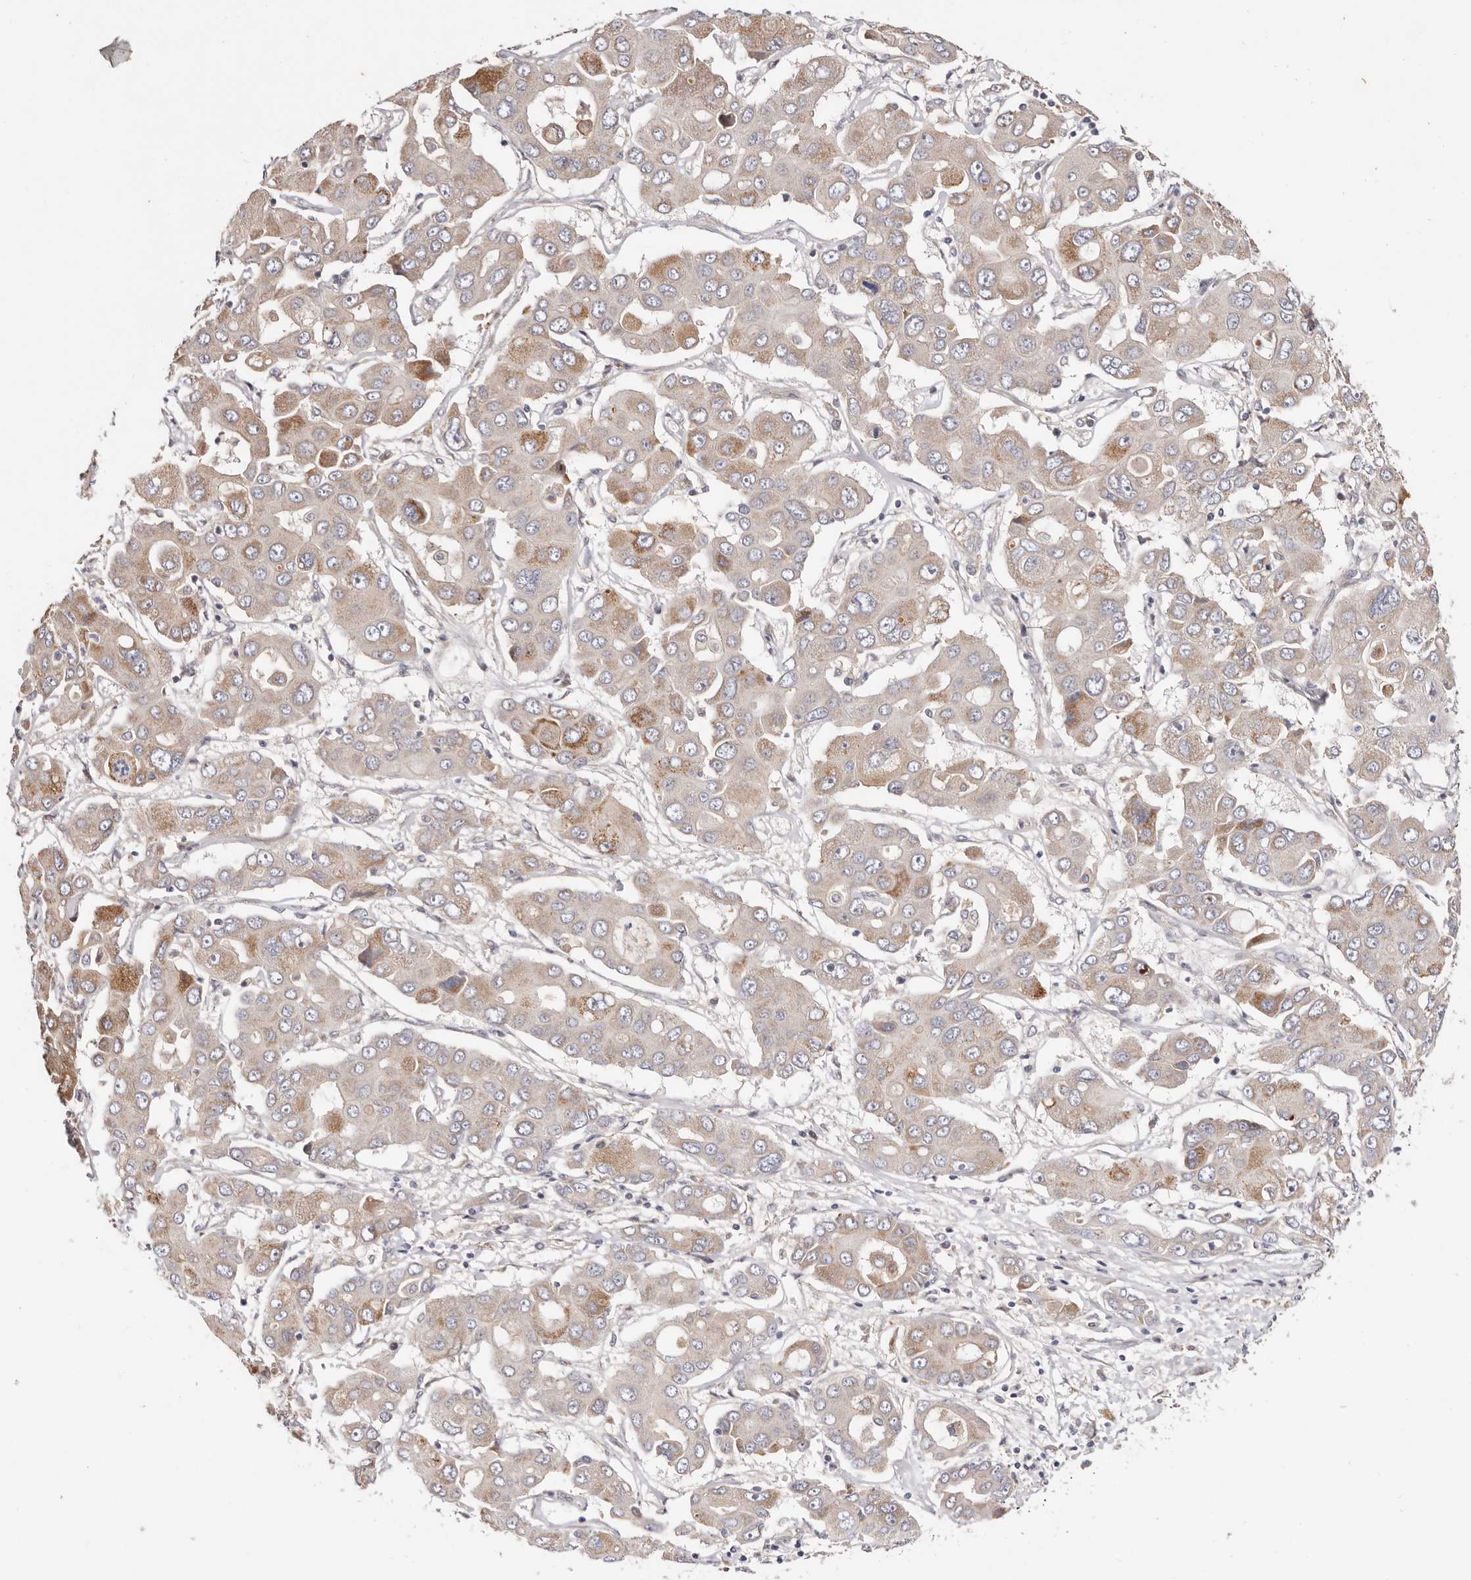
{"staining": {"intensity": "moderate", "quantity": "<25%", "location": "cytoplasmic/membranous"}, "tissue": "liver cancer", "cell_type": "Tumor cells", "image_type": "cancer", "snomed": [{"axis": "morphology", "description": "Cholangiocarcinoma"}, {"axis": "topography", "description": "Liver"}], "caption": "Human liver cancer stained with a protein marker demonstrates moderate staining in tumor cells.", "gene": "MACF1", "patient": {"sex": "male", "age": 67}}